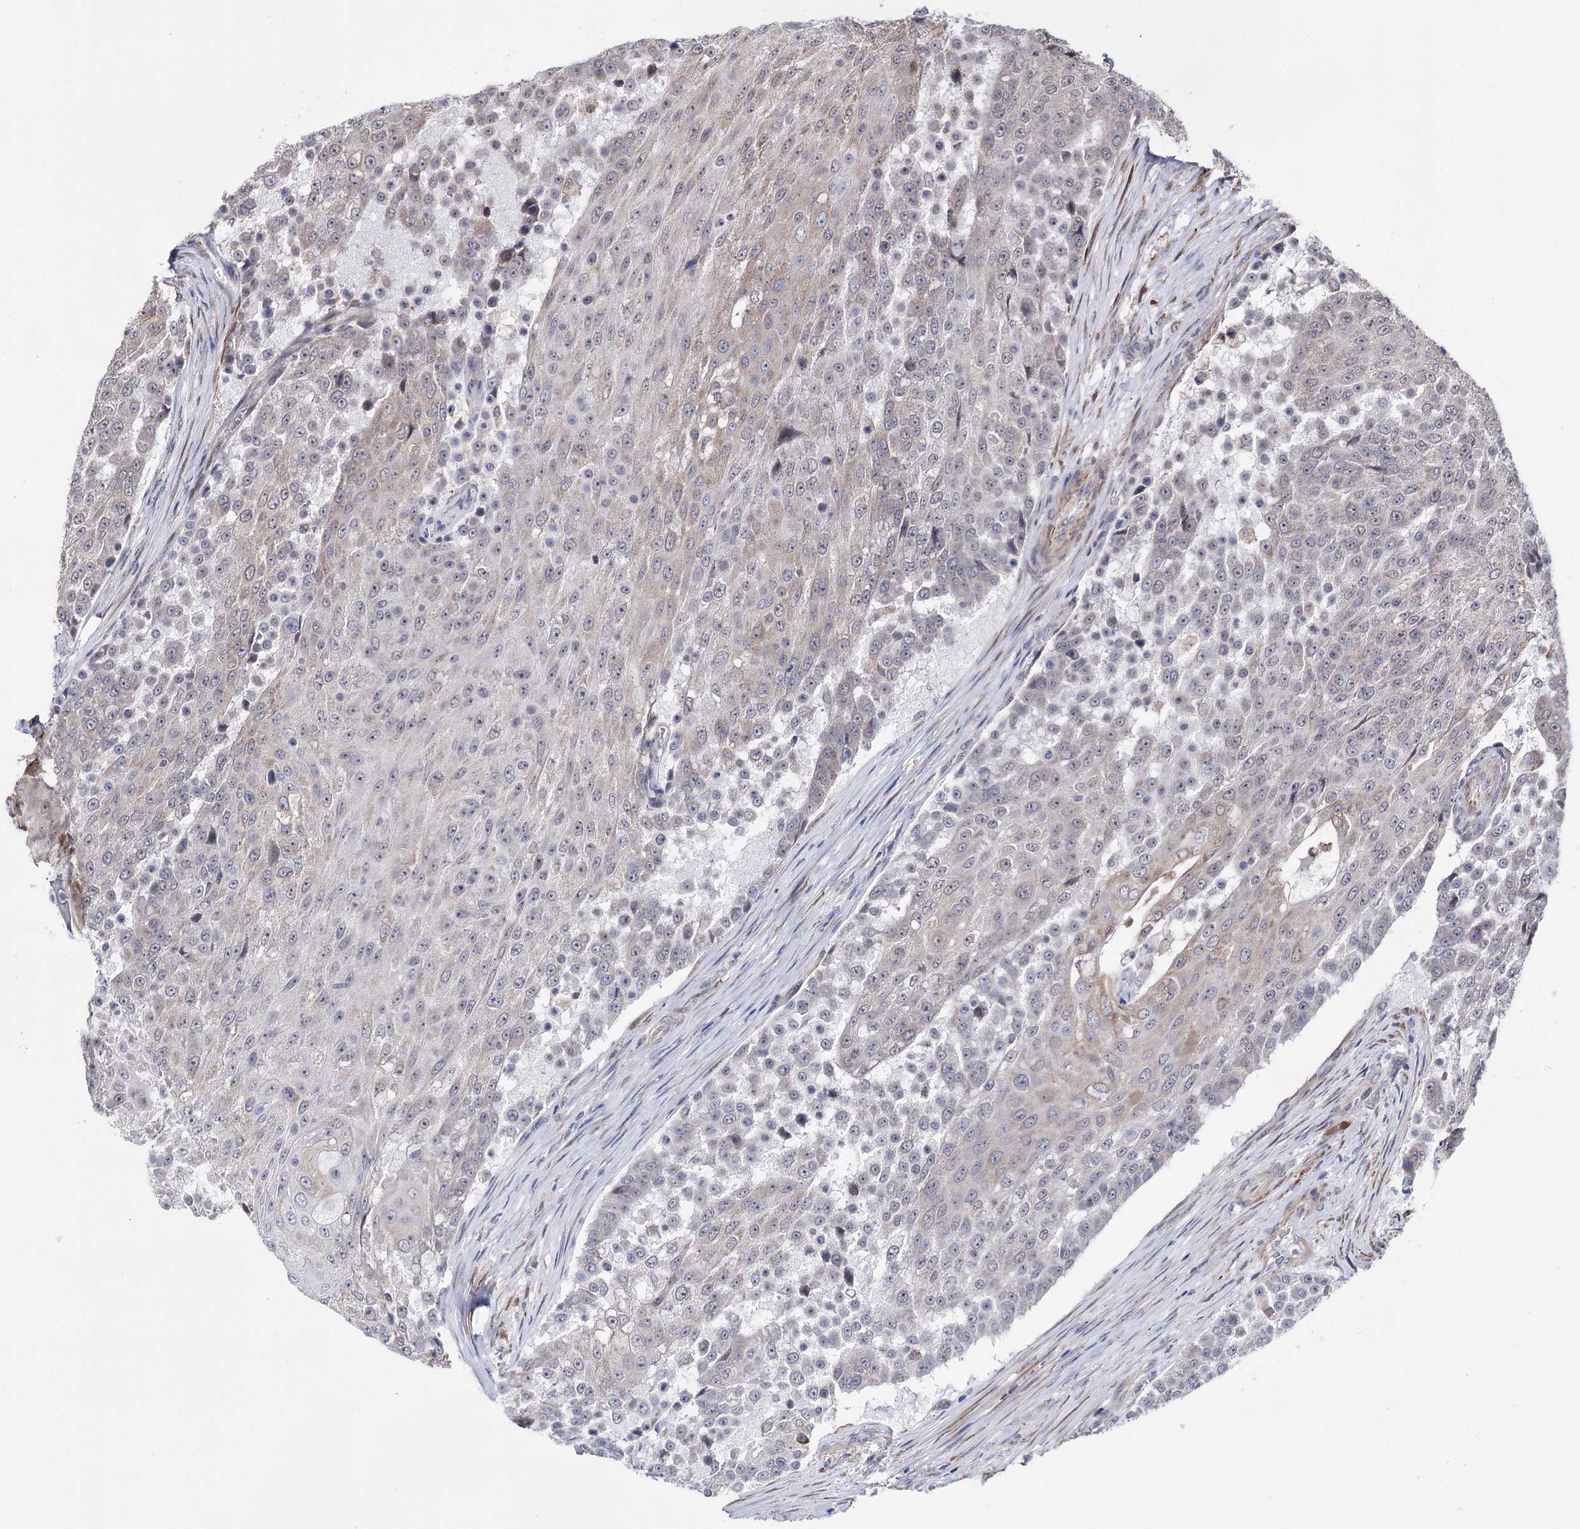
{"staining": {"intensity": "negative", "quantity": "none", "location": "none"}, "tissue": "urothelial cancer", "cell_type": "Tumor cells", "image_type": "cancer", "snomed": [{"axis": "morphology", "description": "Urothelial carcinoma, High grade"}, {"axis": "topography", "description": "Urinary bladder"}], "caption": "Immunohistochemical staining of human high-grade urothelial carcinoma reveals no significant expression in tumor cells. (Stains: DAB (3,3'-diaminobenzidine) immunohistochemistry with hematoxylin counter stain, Microscopy: brightfield microscopy at high magnification).", "gene": "PPRC1", "patient": {"sex": "female", "age": 63}}